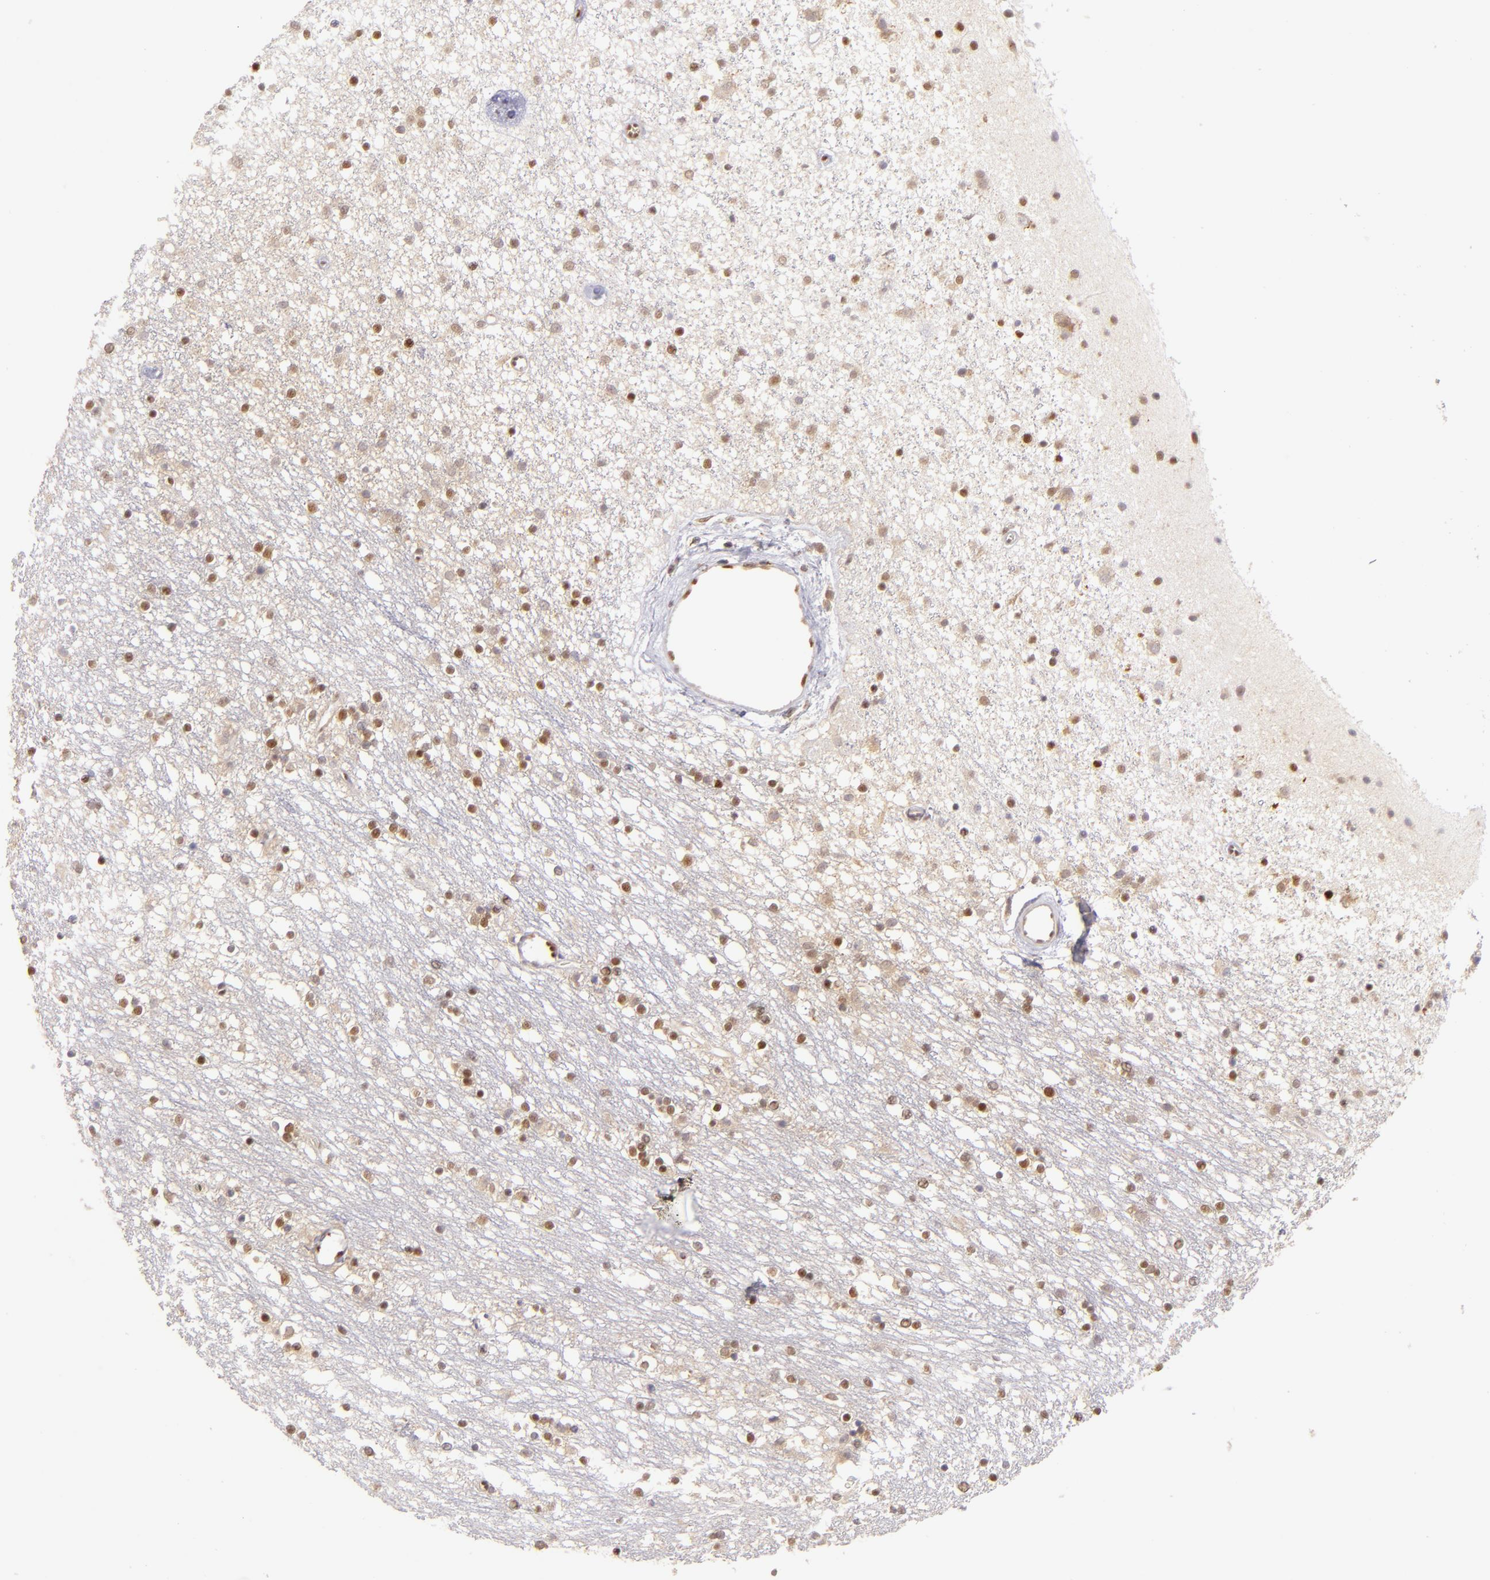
{"staining": {"intensity": "weak", "quantity": "25%-75%", "location": "cytoplasmic/membranous"}, "tissue": "caudate", "cell_type": "Glial cells", "image_type": "normal", "snomed": [{"axis": "morphology", "description": "Normal tissue, NOS"}, {"axis": "topography", "description": "Lateral ventricle wall"}], "caption": "A low amount of weak cytoplasmic/membranous staining is identified in approximately 25%-75% of glial cells in unremarkable caudate.", "gene": "PTPN13", "patient": {"sex": "female", "age": 54}}